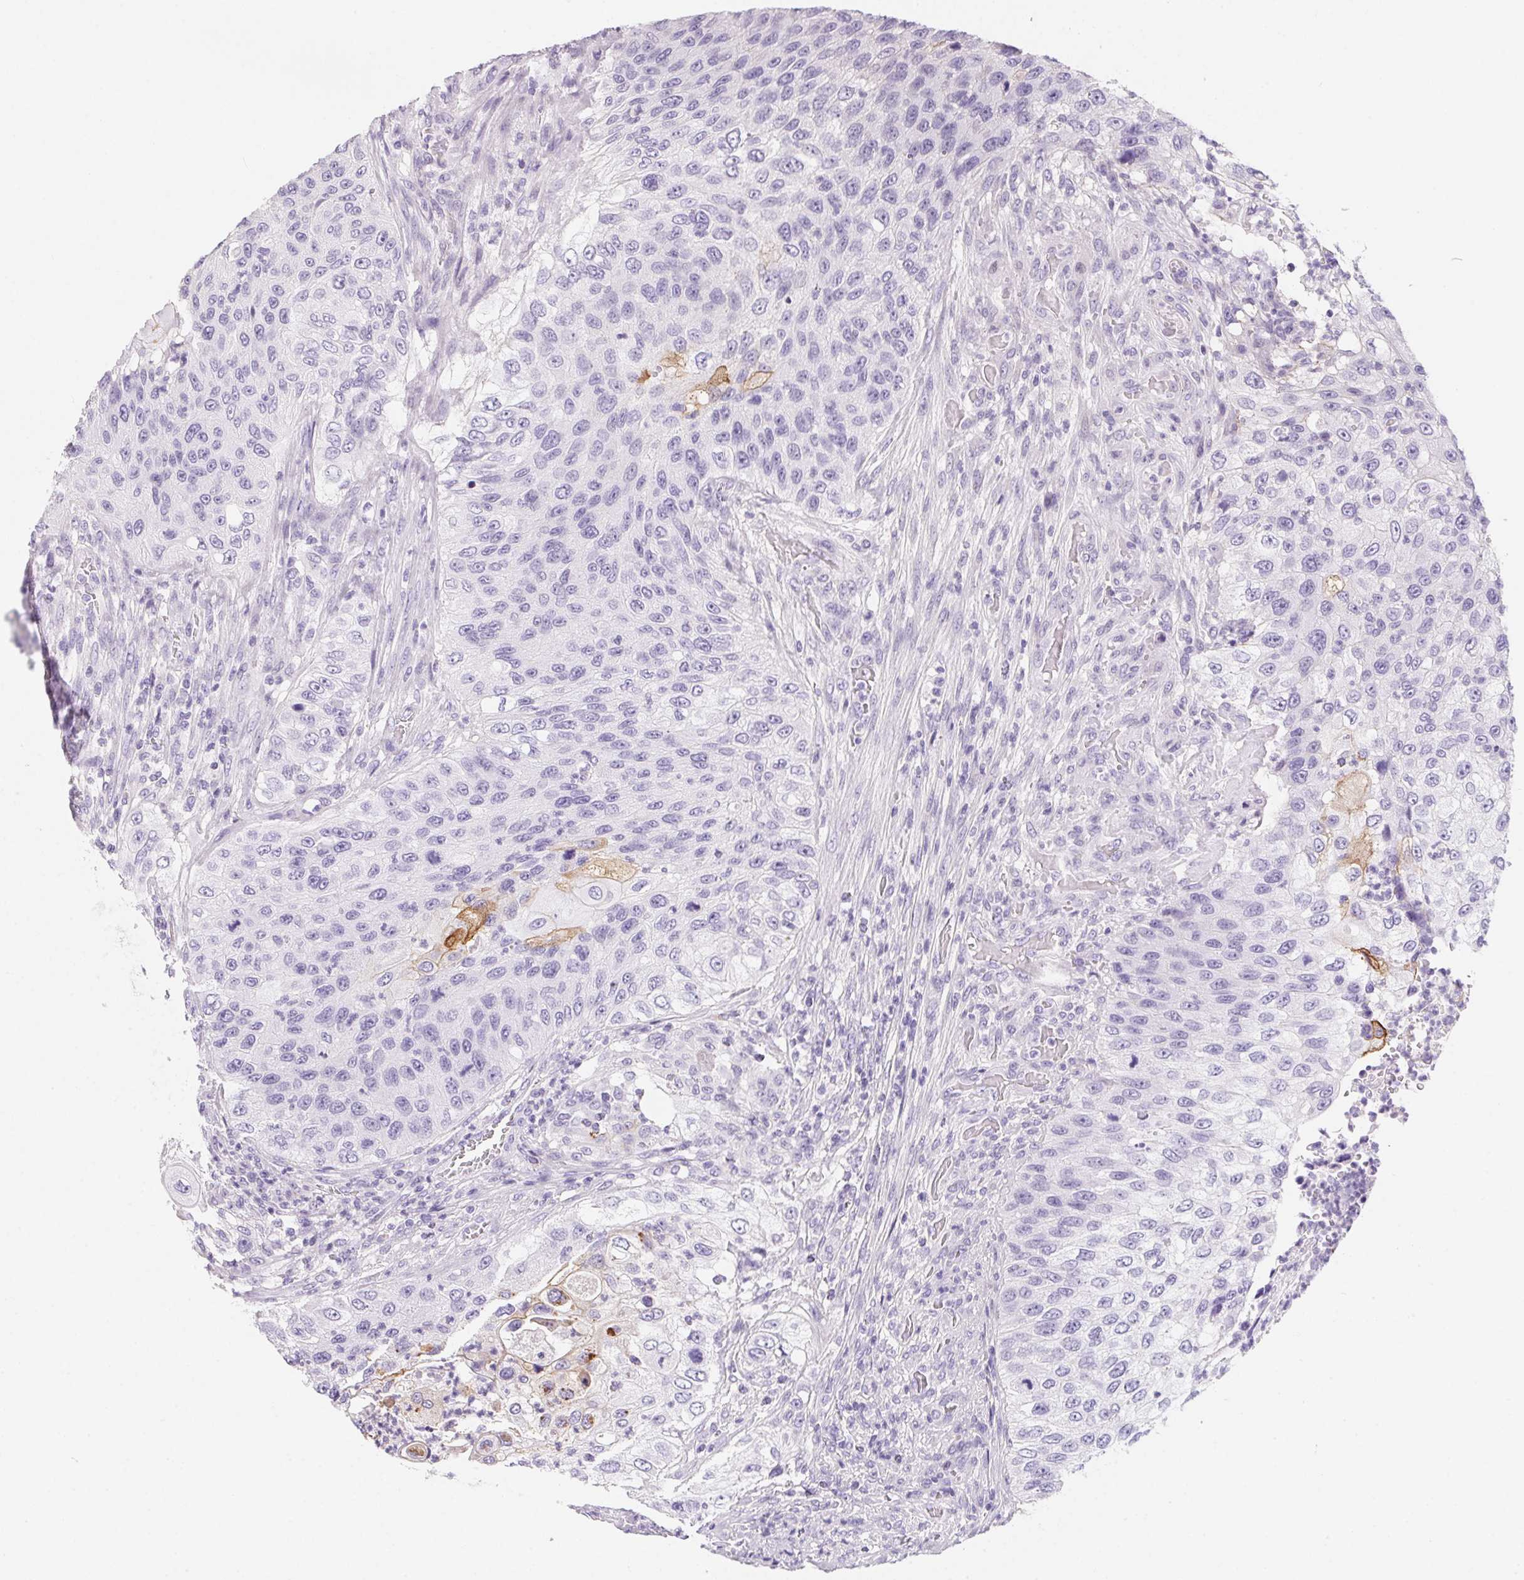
{"staining": {"intensity": "moderate", "quantity": "<25%", "location": "cytoplasmic/membranous"}, "tissue": "urothelial cancer", "cell_type": "Tumor cells", "image_type": "cancer", "snomed": [{"axis": "morphology", "description": "Urothelial carcinoma, High grade"}, {"axis": "topography", "description": "Urinary bladder"}], "caption": "Immunohistochemistry (DAB (3,3'-diaminobenzidine)) staining of urothelial carcinoma (high-grade) displays moderate cytoplasmic/membranous protein positivity in about <25% of tumor cells. (Stains: DAB (3,3'-diaminobenzidine) in brown, nuclei in blue, Microscopy: brightfield microscopy at high magnification).", "gene": "AQP5", "patient": {"sex": "female", "age": 60}}